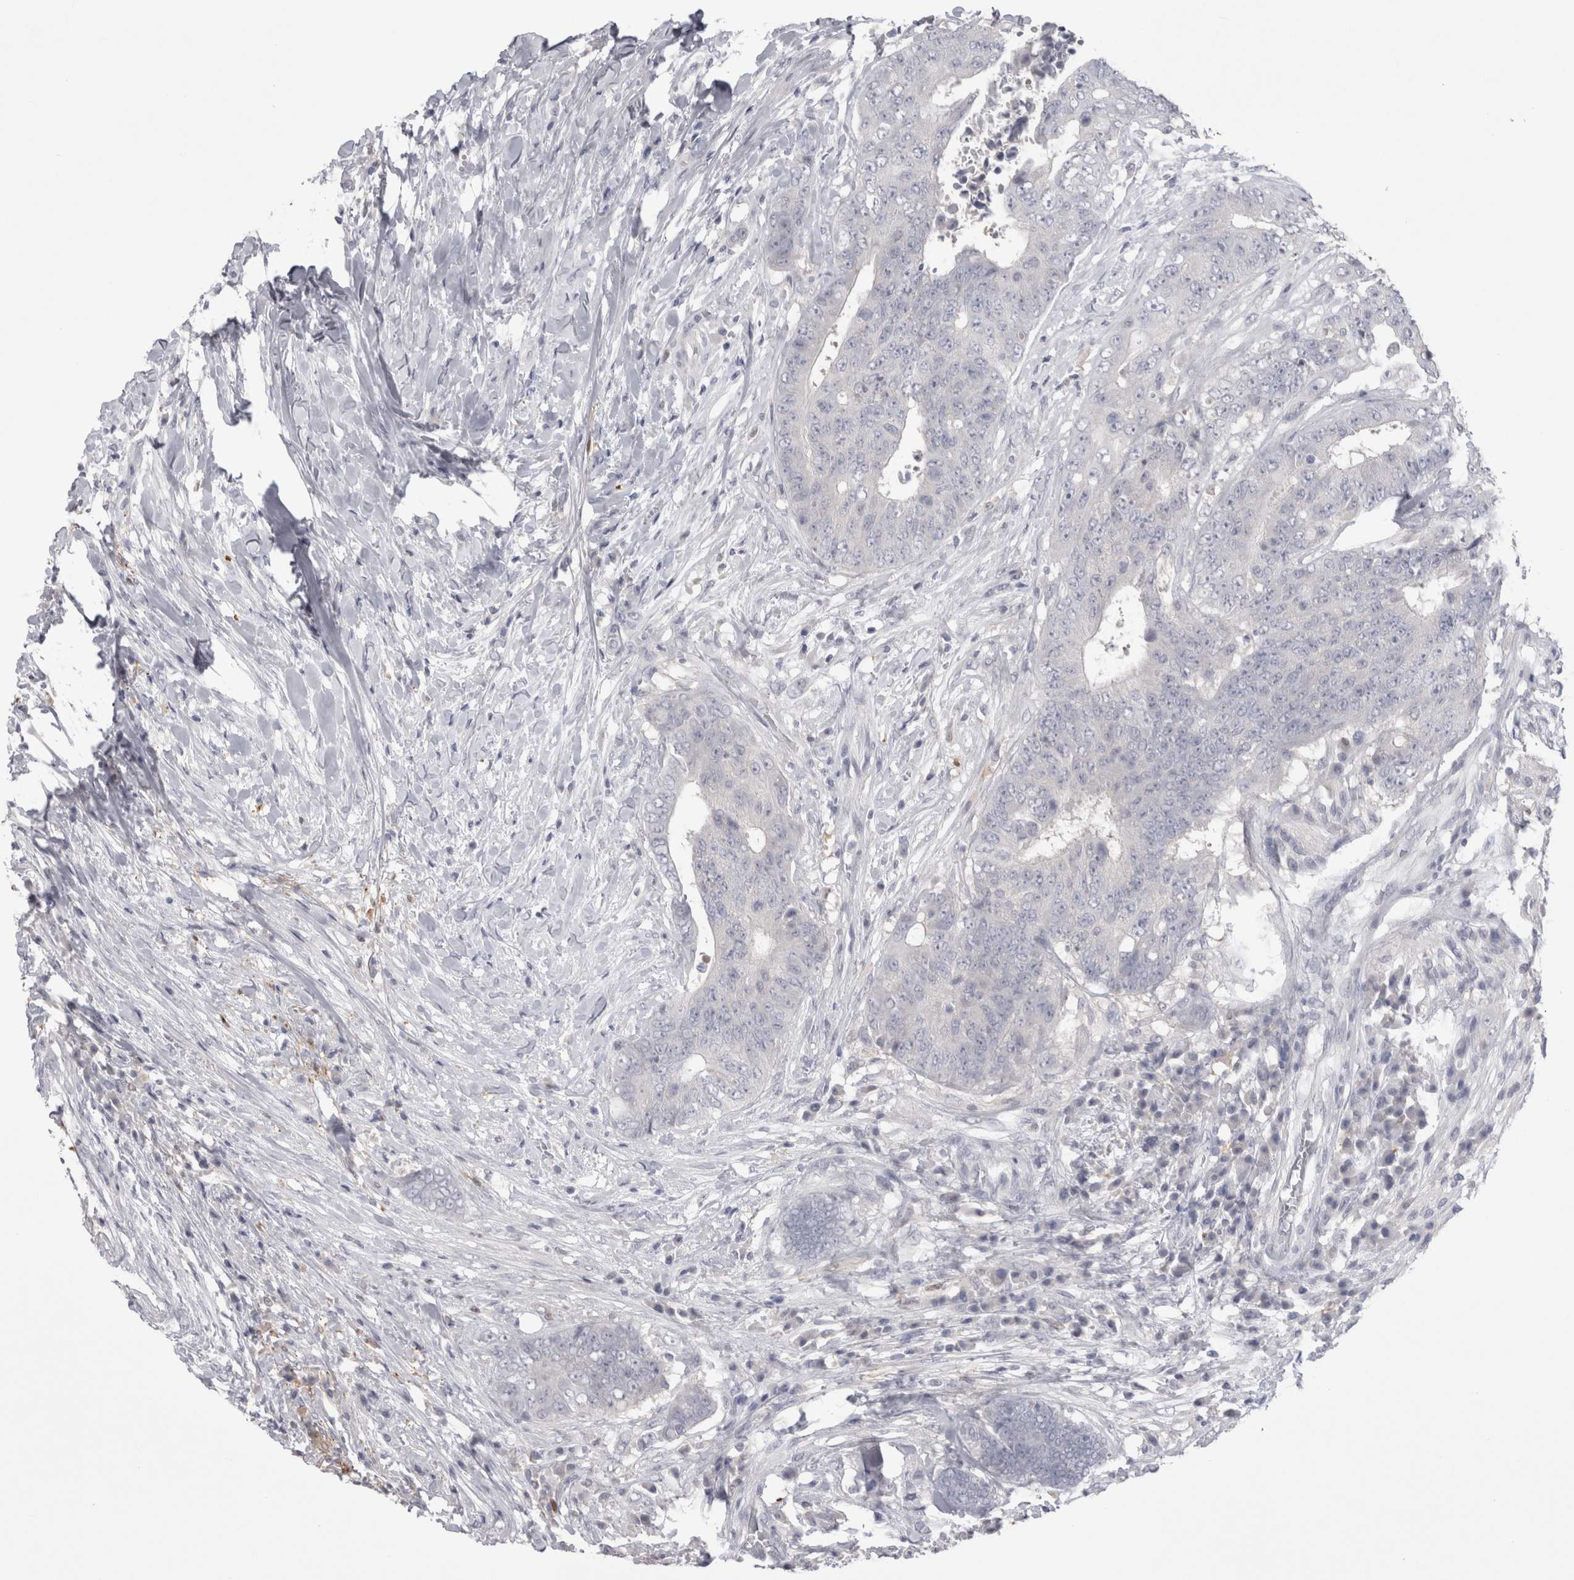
{"staining": {"intensity": "negative", "quantity": "none", "location": "none"}, "tissue": "colorectal cancer", "cell_type": "Tumor cells", "image_type": "cancer", "snomed": [{"axis": "morphology", "description": "Adenocarcinoma, NOS"}, {"axis": "topography", "description": "Rectum"}], "caption": "A high-resolution image shows IHC staining of colorectal adenocarcinoma, which shows no significant staining in tumor cells. (DAB (3,3'-diaminobenzidine) immunohistochemistry (IHC) with hematoxylin counter stain).", "gene": "SUCNR1", "patient": {"sex": "male", "age": 72}}